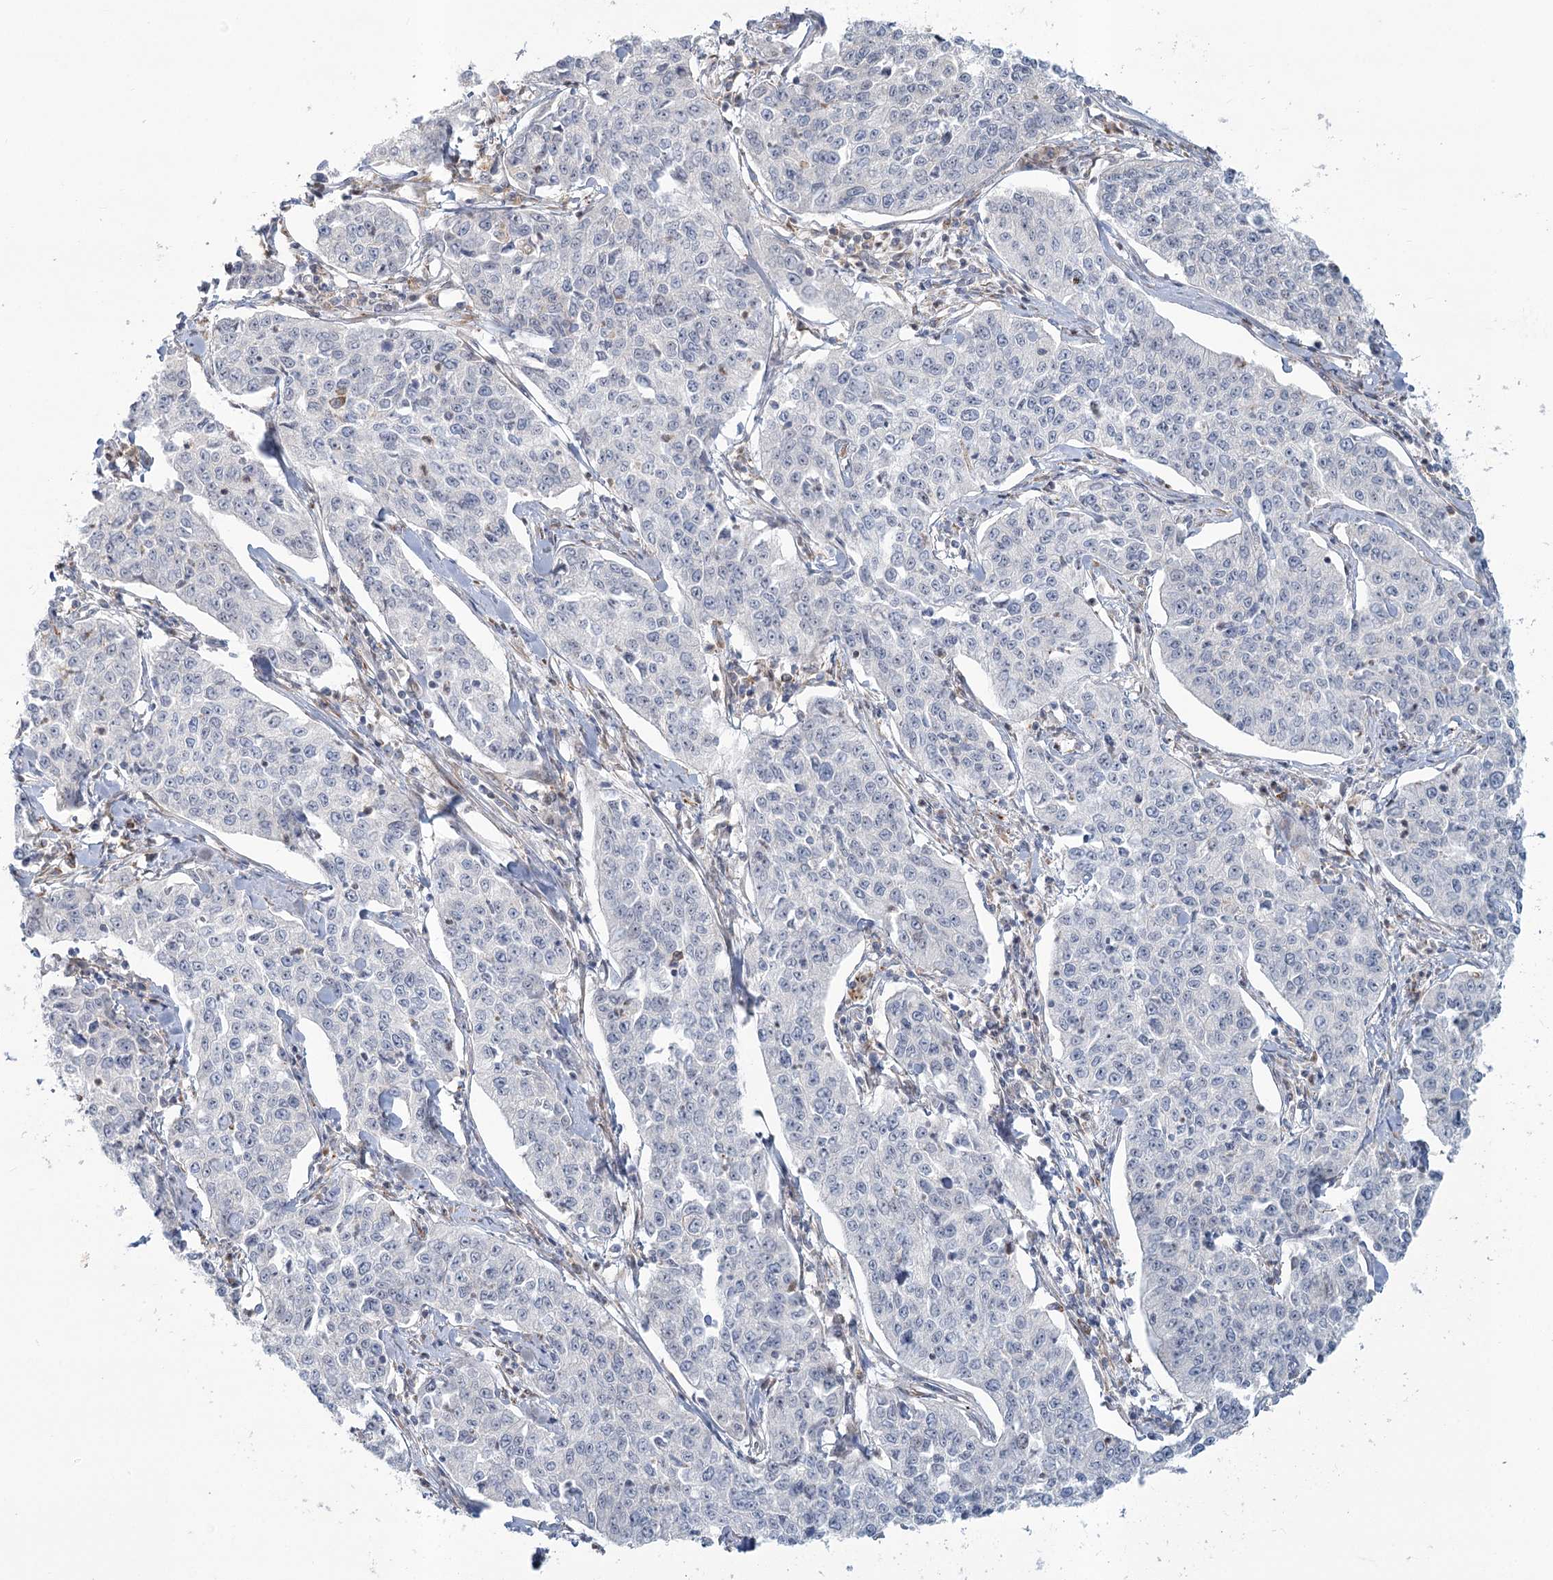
{"staining": {"intensity": "negative", "quantity": "none", "location": "none"}, "tissue": "cervical cancer", "cell_type": "Tumor cells", "image_type": "cancer", "snomed": [{"axis": "morphology", "description": "Squamous cell carcinoma, NOS"}, {"axis": "topography", "description": "Cervix"}], "caption": "IHC image of neoplastic tissue: human cervical cancer (squamous cell carcinoma) stained with DAB (3,3'-diaminobenzidine) shows no significant protein expression in tumor cells.", "gene": "MTG1", "patient": {"sex": "female", "age": 35}}